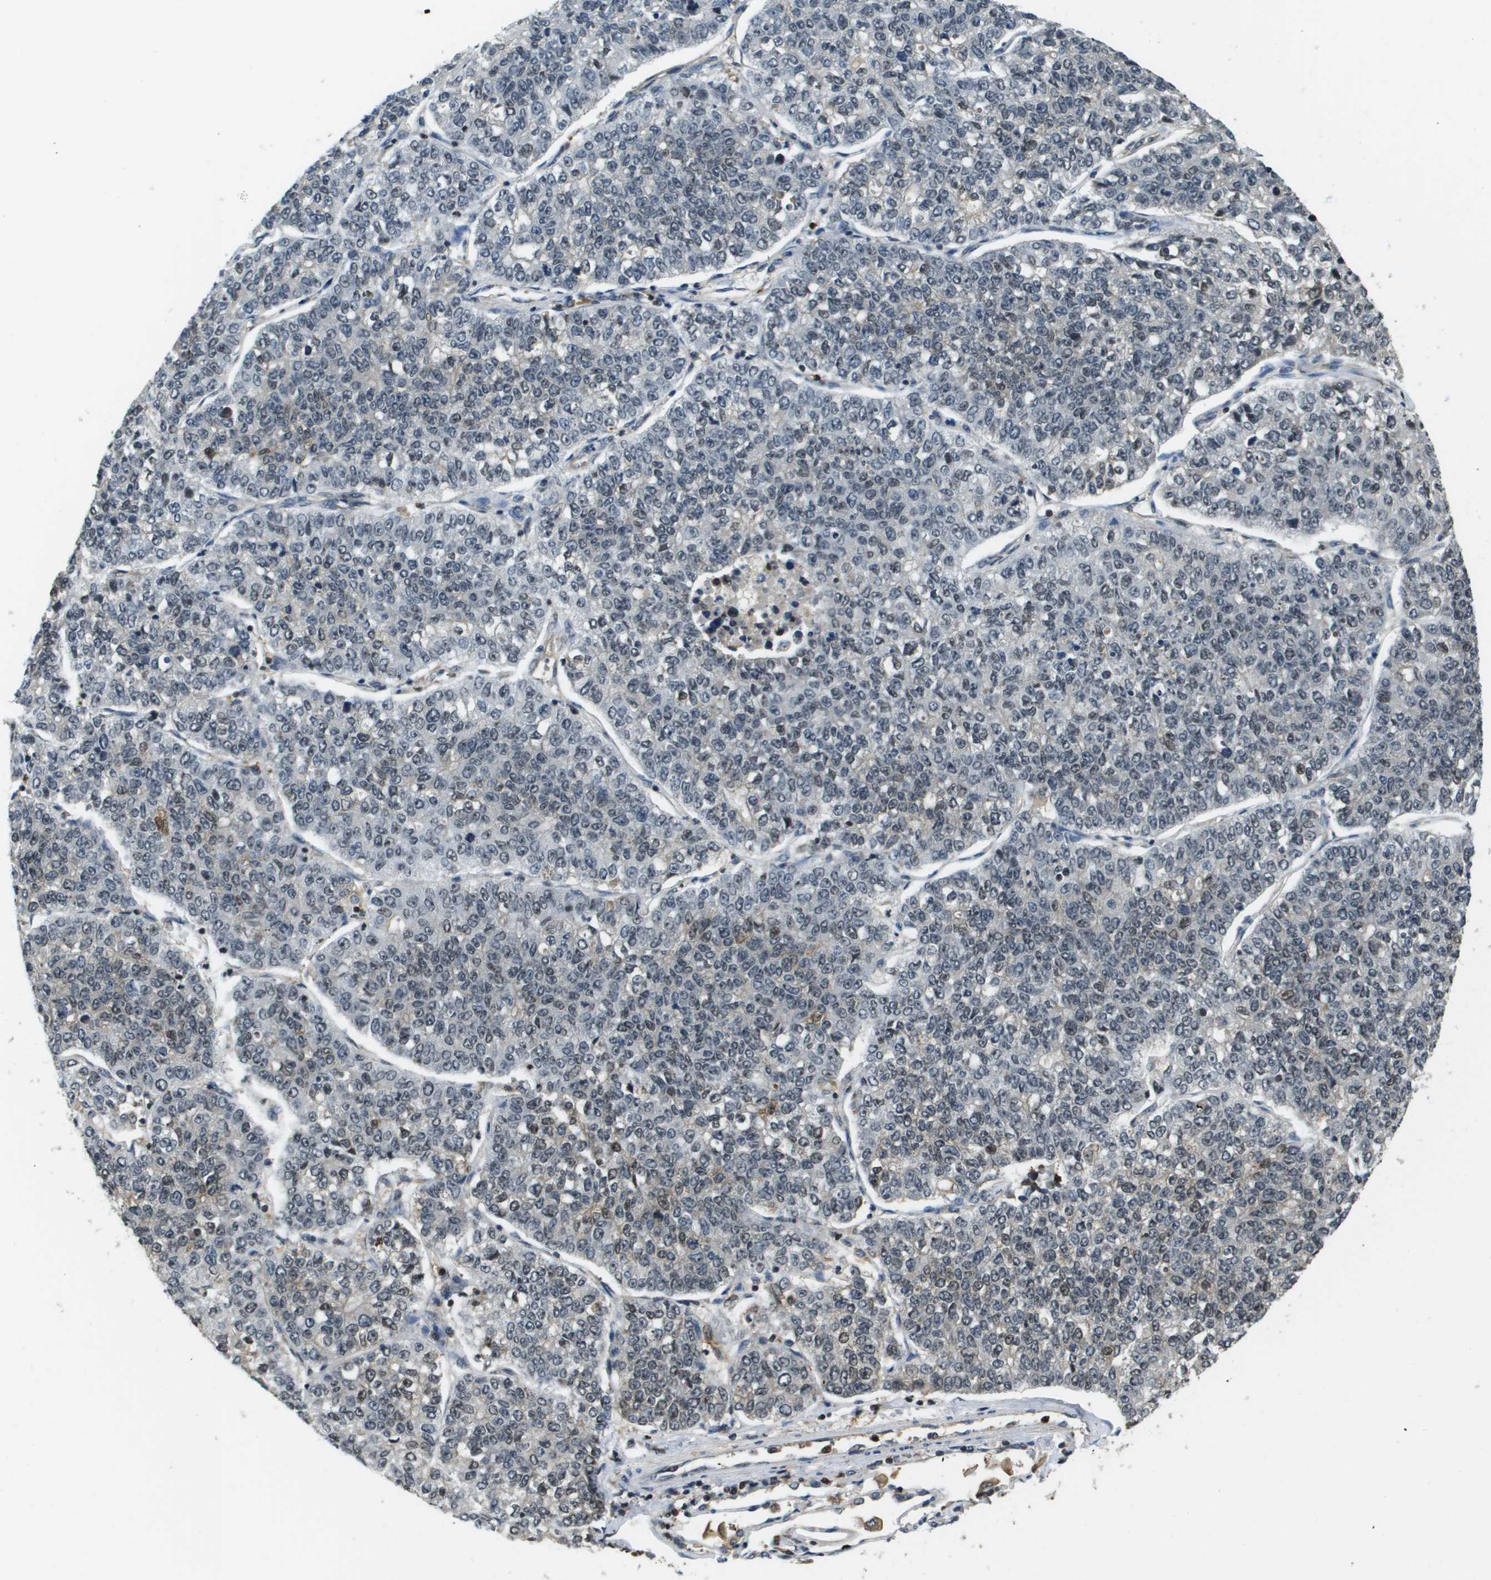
{"staining": {"intensity": "weak", "quantity": "<25%", "location": "nuclear"}, "tissue": "lung cancer", "cell_type": "Tumor cells", "image_type": "cancer", "snomed": [{"axis": "morphology", "description": "Adenocarcinoma, NOS"}, {"axis": "topography", "description": "Lung"}], "caption": "The histopathology image shows no staining of tumor cells in adenocarcinoma (lung). (DAB (3,3'-diaminobenzidine) IHC visualized using brightfield microscopy, high magnification).", "gene": "EP400", "patient": {"sex": "male", "age": 49}}